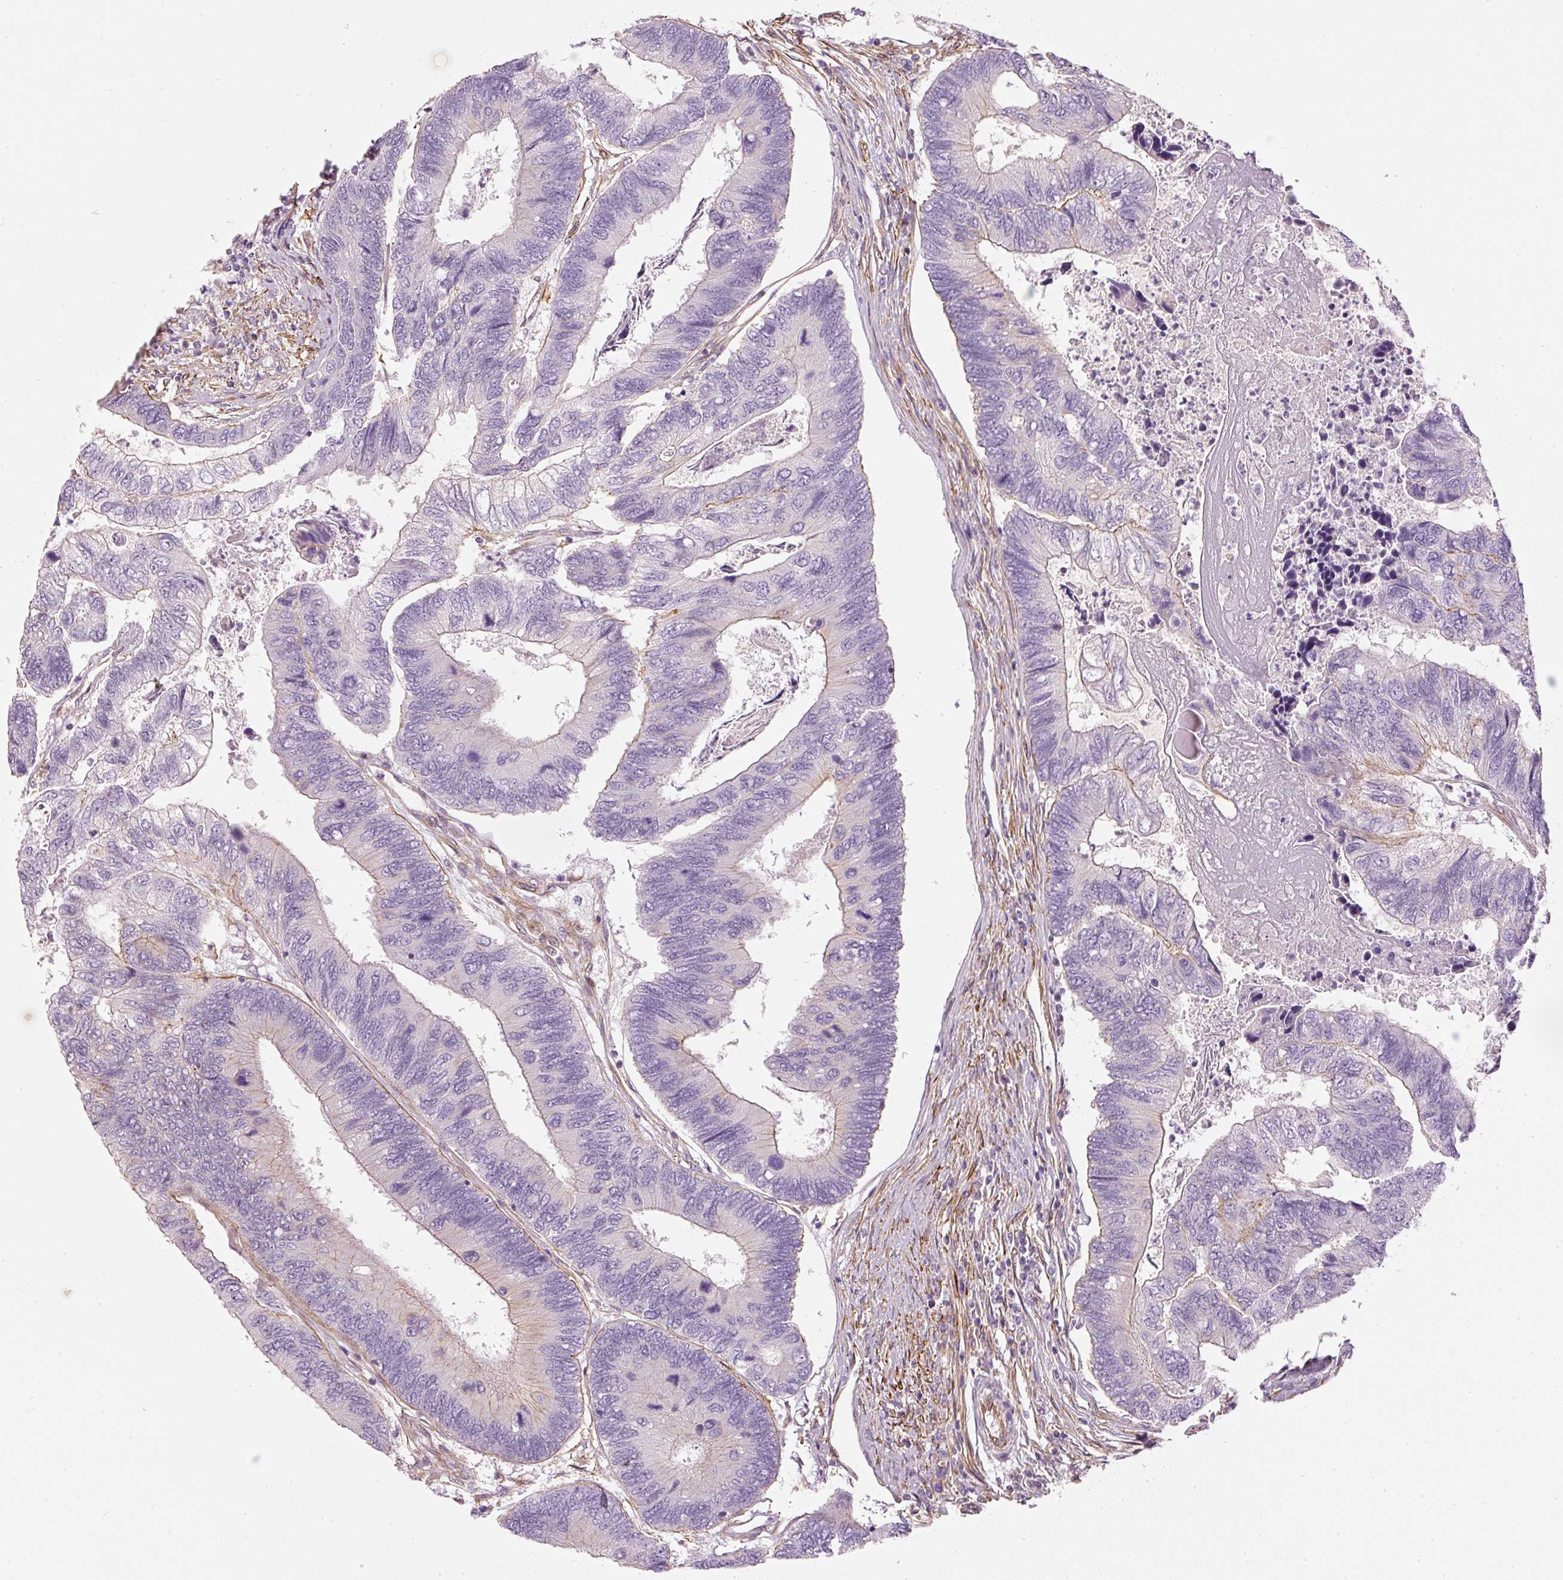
{"staining": {"intensity": "negative", "quantity": "none", "location": "none"}, "tissue": "colorectal cancer", "cell_type": "Tumor cells", "image_type": "cancer", "snomed": [{"axis": "morphology", "description": "Adenocarcinoma, NOS"}, {"axis": "topography", "description": "Colon"}], "caption": "Adenocarcinoma (colorectal) was stained to show a protein in brown. There is no significant staining in tumor cells.", "gene": "OSR2", "patient": {"sex": "female", "age": 67}}